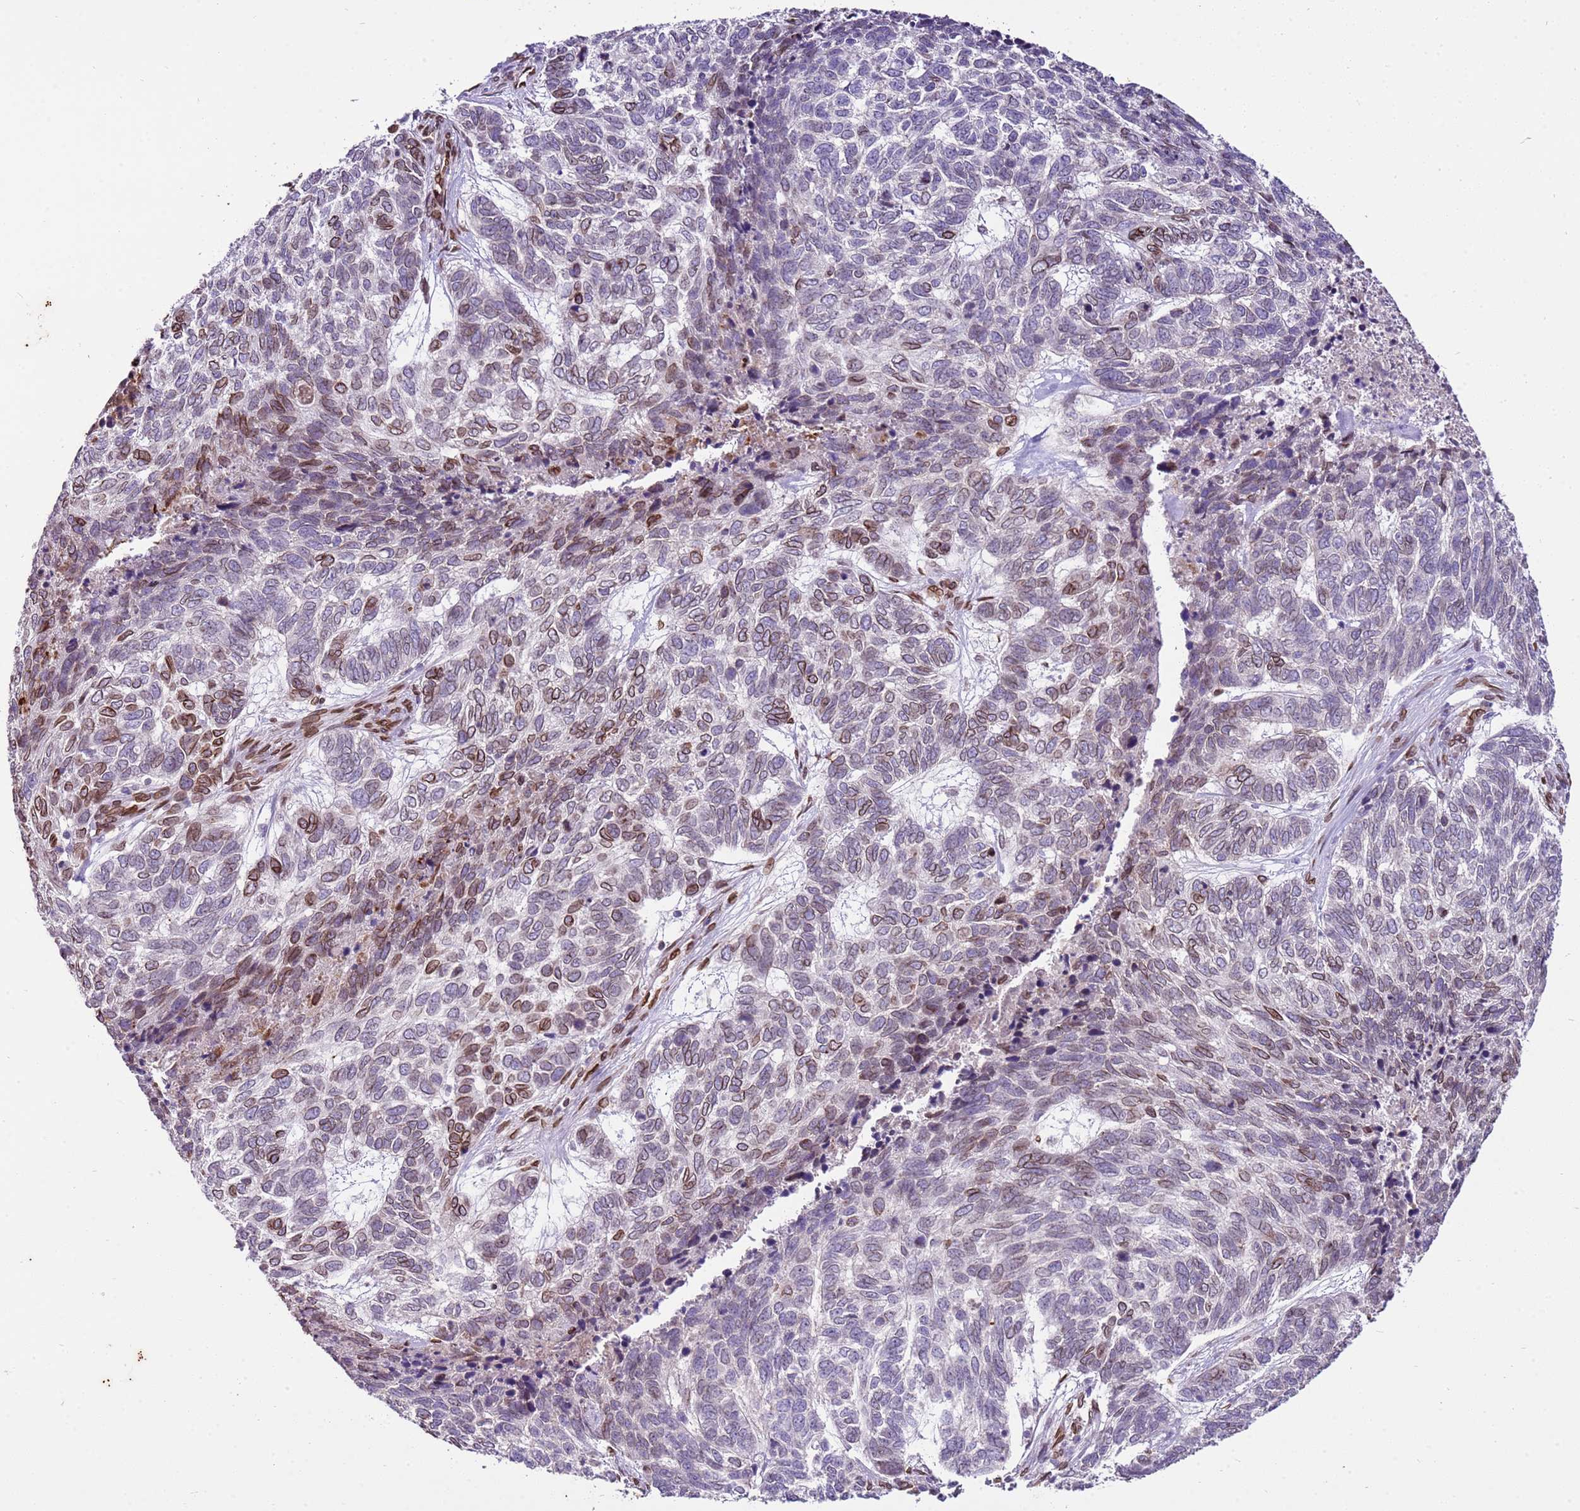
{"staining": {"intensity": "strong", "quantity": "25%-75%", "location": "cytoplasmic/membranous,nuclear"}, "tissue": "skin cancer", "cell_type": "Tumor cells", "image_type": "cancer", "snomed": [{"axis": "morphology", "description": "Basal cell carcinoma"}, {"axis": "topography", "description": "Skin"}], "caption": "Protein expression analysis of human skin cancer (basal cell carcinoma) reveals strong cytoplasmic/membranous and nuclear expression in approximately 25%-75% of tumor cells.", "gene": "TMEM47", "patient": {"sex": "female", "age": 65}}